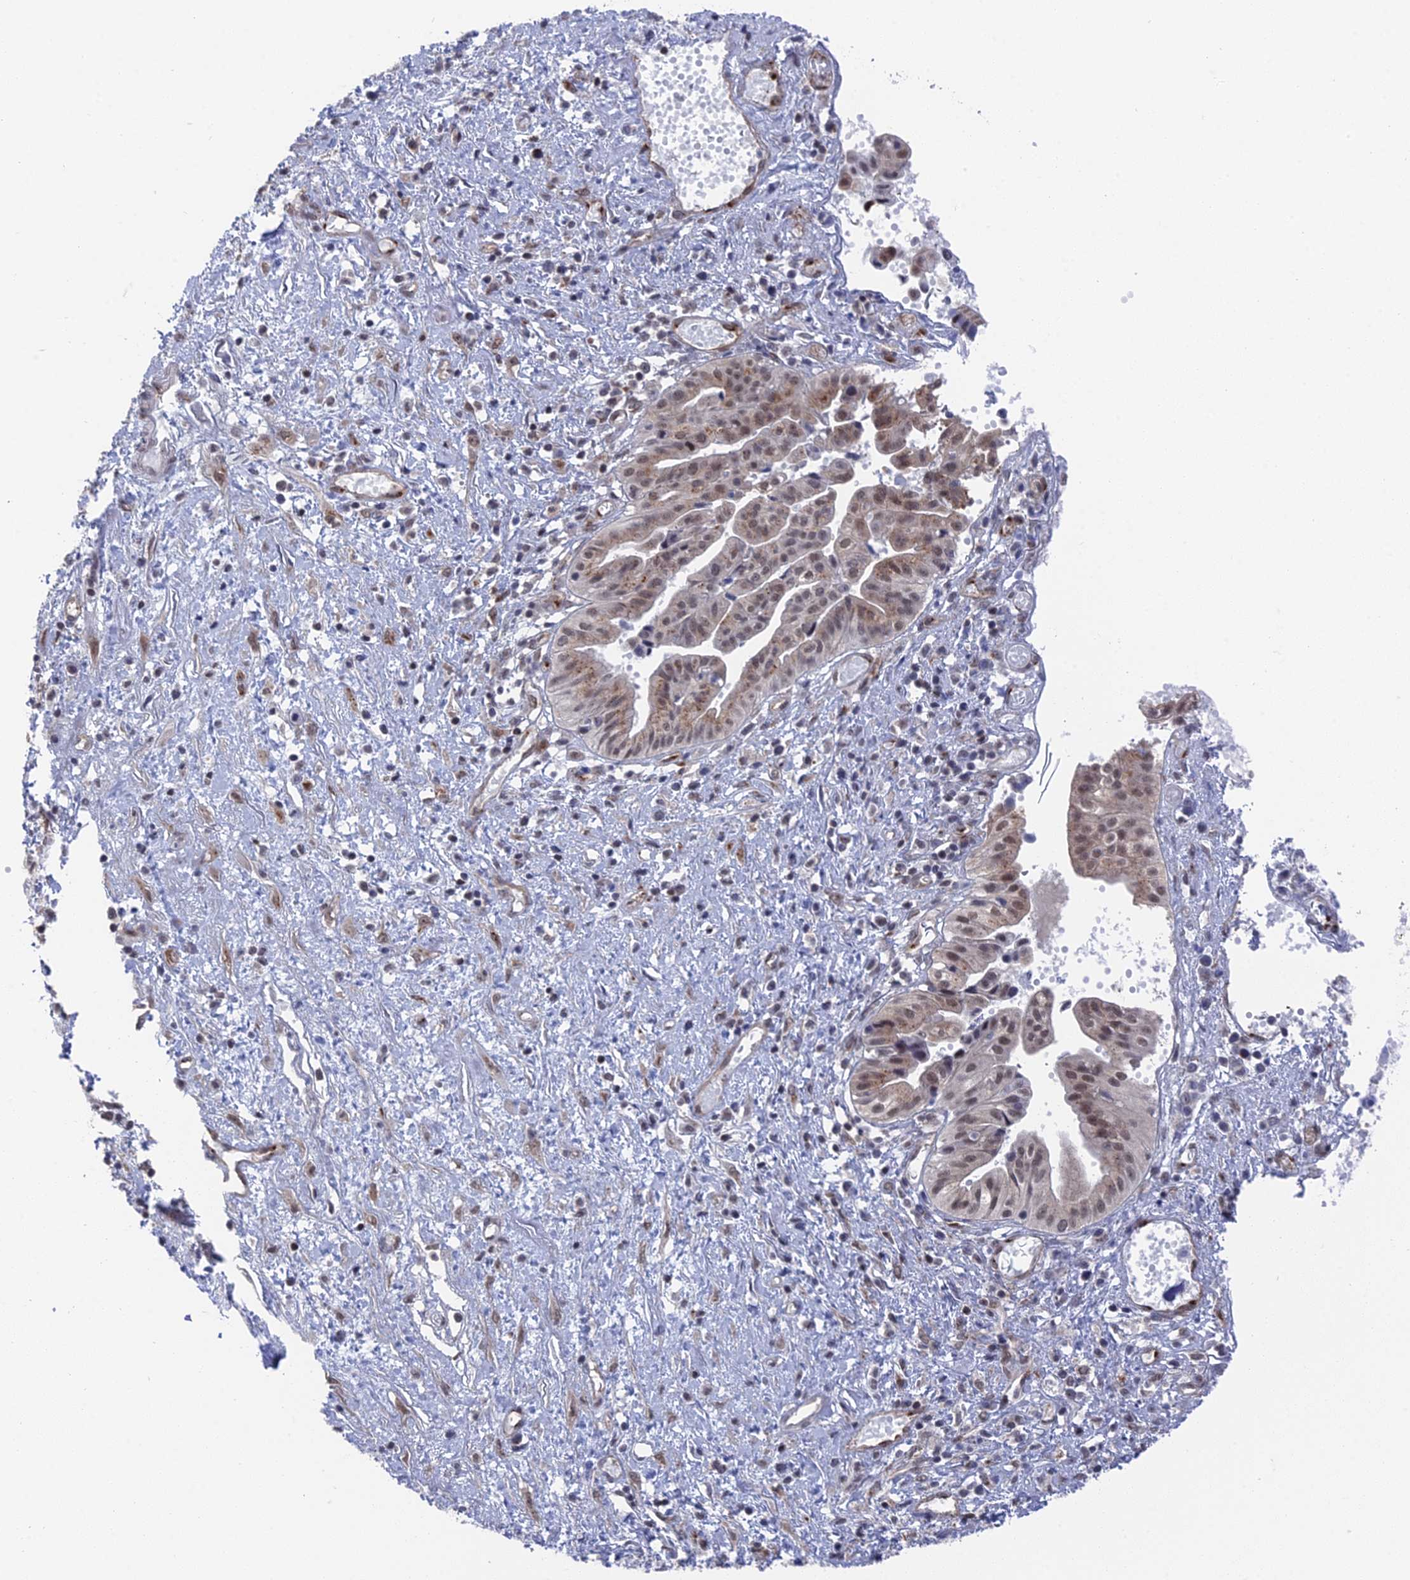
{"staining": {"intensity": "weak", "quantity": "25%-75%", "location": "cytoplasmic/membranous,nuclear"}, "tissue": "pancreatic cancer", "cell_type": "Tumor cells", "image_type": "cancer", "snomed": [{"axis": "morphology", "description": "Adenocarcinoma, NOS"}, {"axis": "topography", "description": "Pancreas"}], "caption": "This histopathology image demonstrates immunohistochemistry staining of adenocarcinoma (pancreatic), with low weak cytoplasmic/membranous and nuclear staining in about 25%-75% of tumor cells.", "gene": "FHIP2A", "patient": {"sex": "female", "age": 50}}